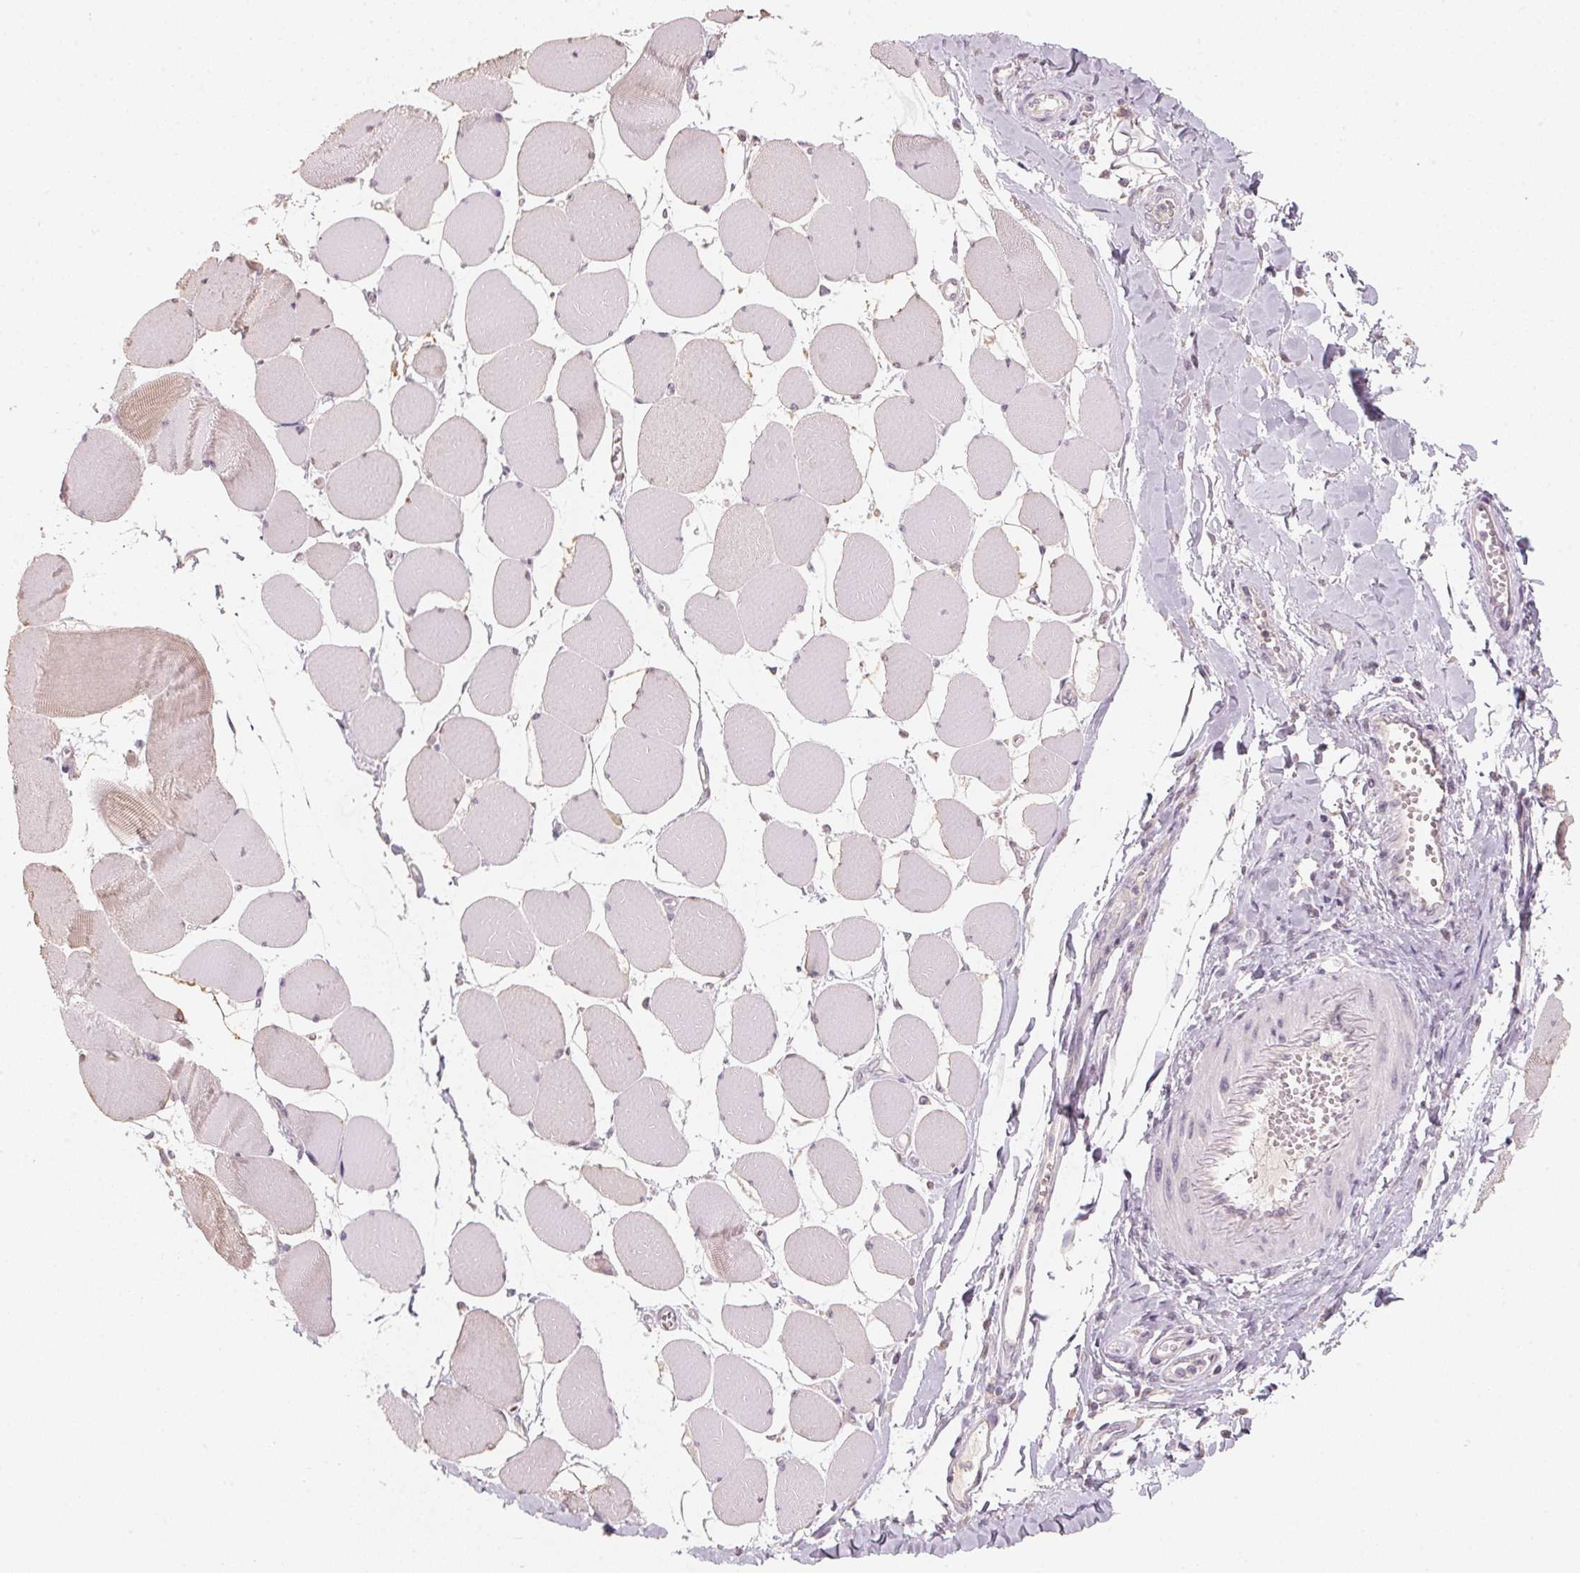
{"staining": {"intensity": "weak", "quantity": "<25%", "location": "cytoplasmic/membranous"}, "tissue": "skeletal muscle", "cell_type": "Myocytes", "image_type": "normal", "snomed": [{"axis": "morphology", "description": "Normal tissue, NOS"}, {"axis": "topography", "description": "Skeletal muscle"}], "caption": "A micrograph of human skeletal muscle is negative for staining in myocytes. Brightfield microscopy of immunohistochemistry stained with DAB (3,3'-diaminobenzidine) (brown) and hematoxylin (blue), captured at high magnification.", "gene": "ANKRD31", "patient": {"sex": "female", "age": 75}}